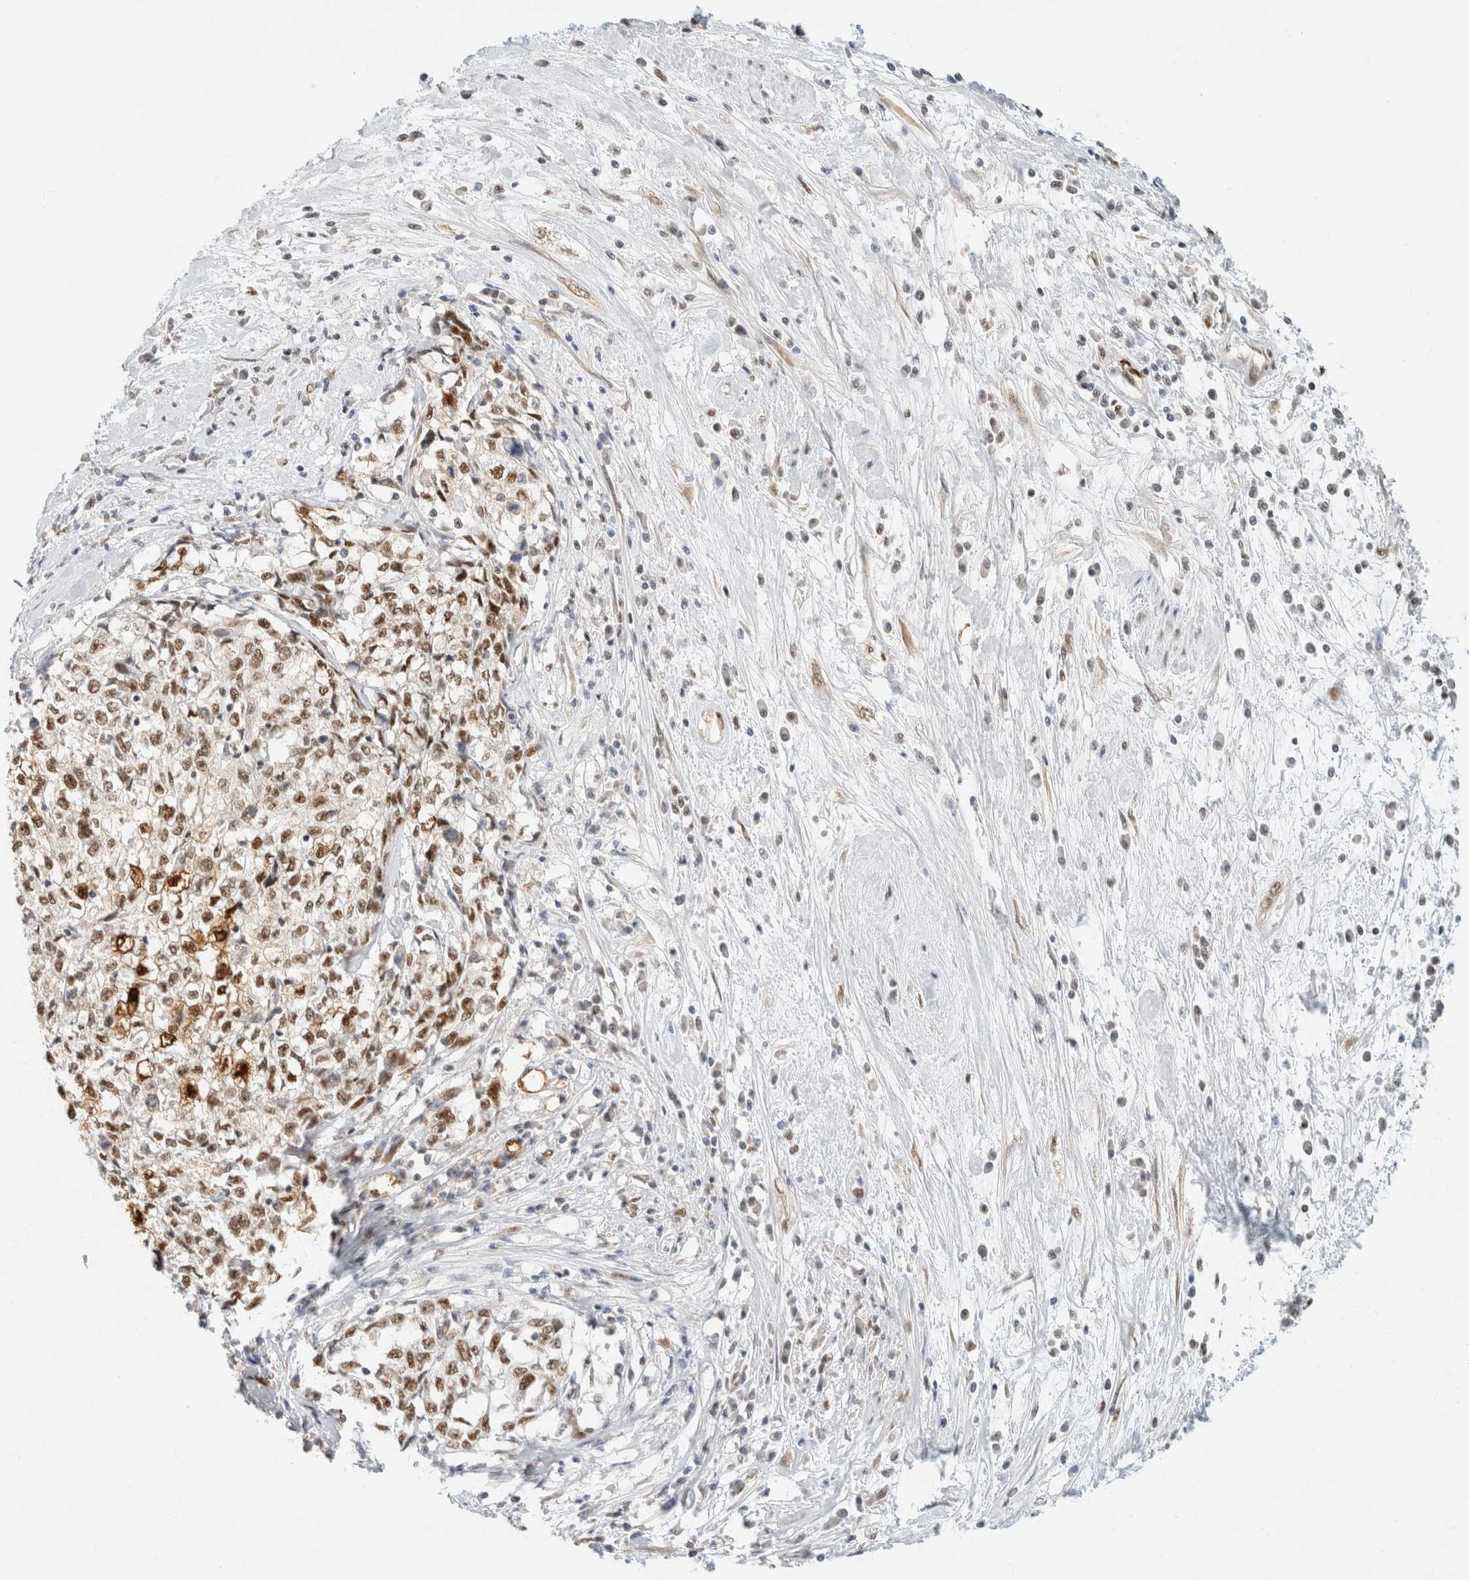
{"staining": {"intensity": "moderate", "quantity": ">75%", "location": "nuclear"}, "tissue": "cervical cancer", "cell_type": "Tumor cells", "image_type": "cancer", "snomed": [{"axis": "morphology", "description": "Squamous cell carcinoma, NOS"}, {"axis": "topography", "description": "Cervix"}], "caption": "Moderate nuclear staining for a protein is present in about >75% of tumor cells of cervical cancer using immunohistochemistry.", "gene": "ZNF768", "patient": {"sex": "female", "age": 57}}